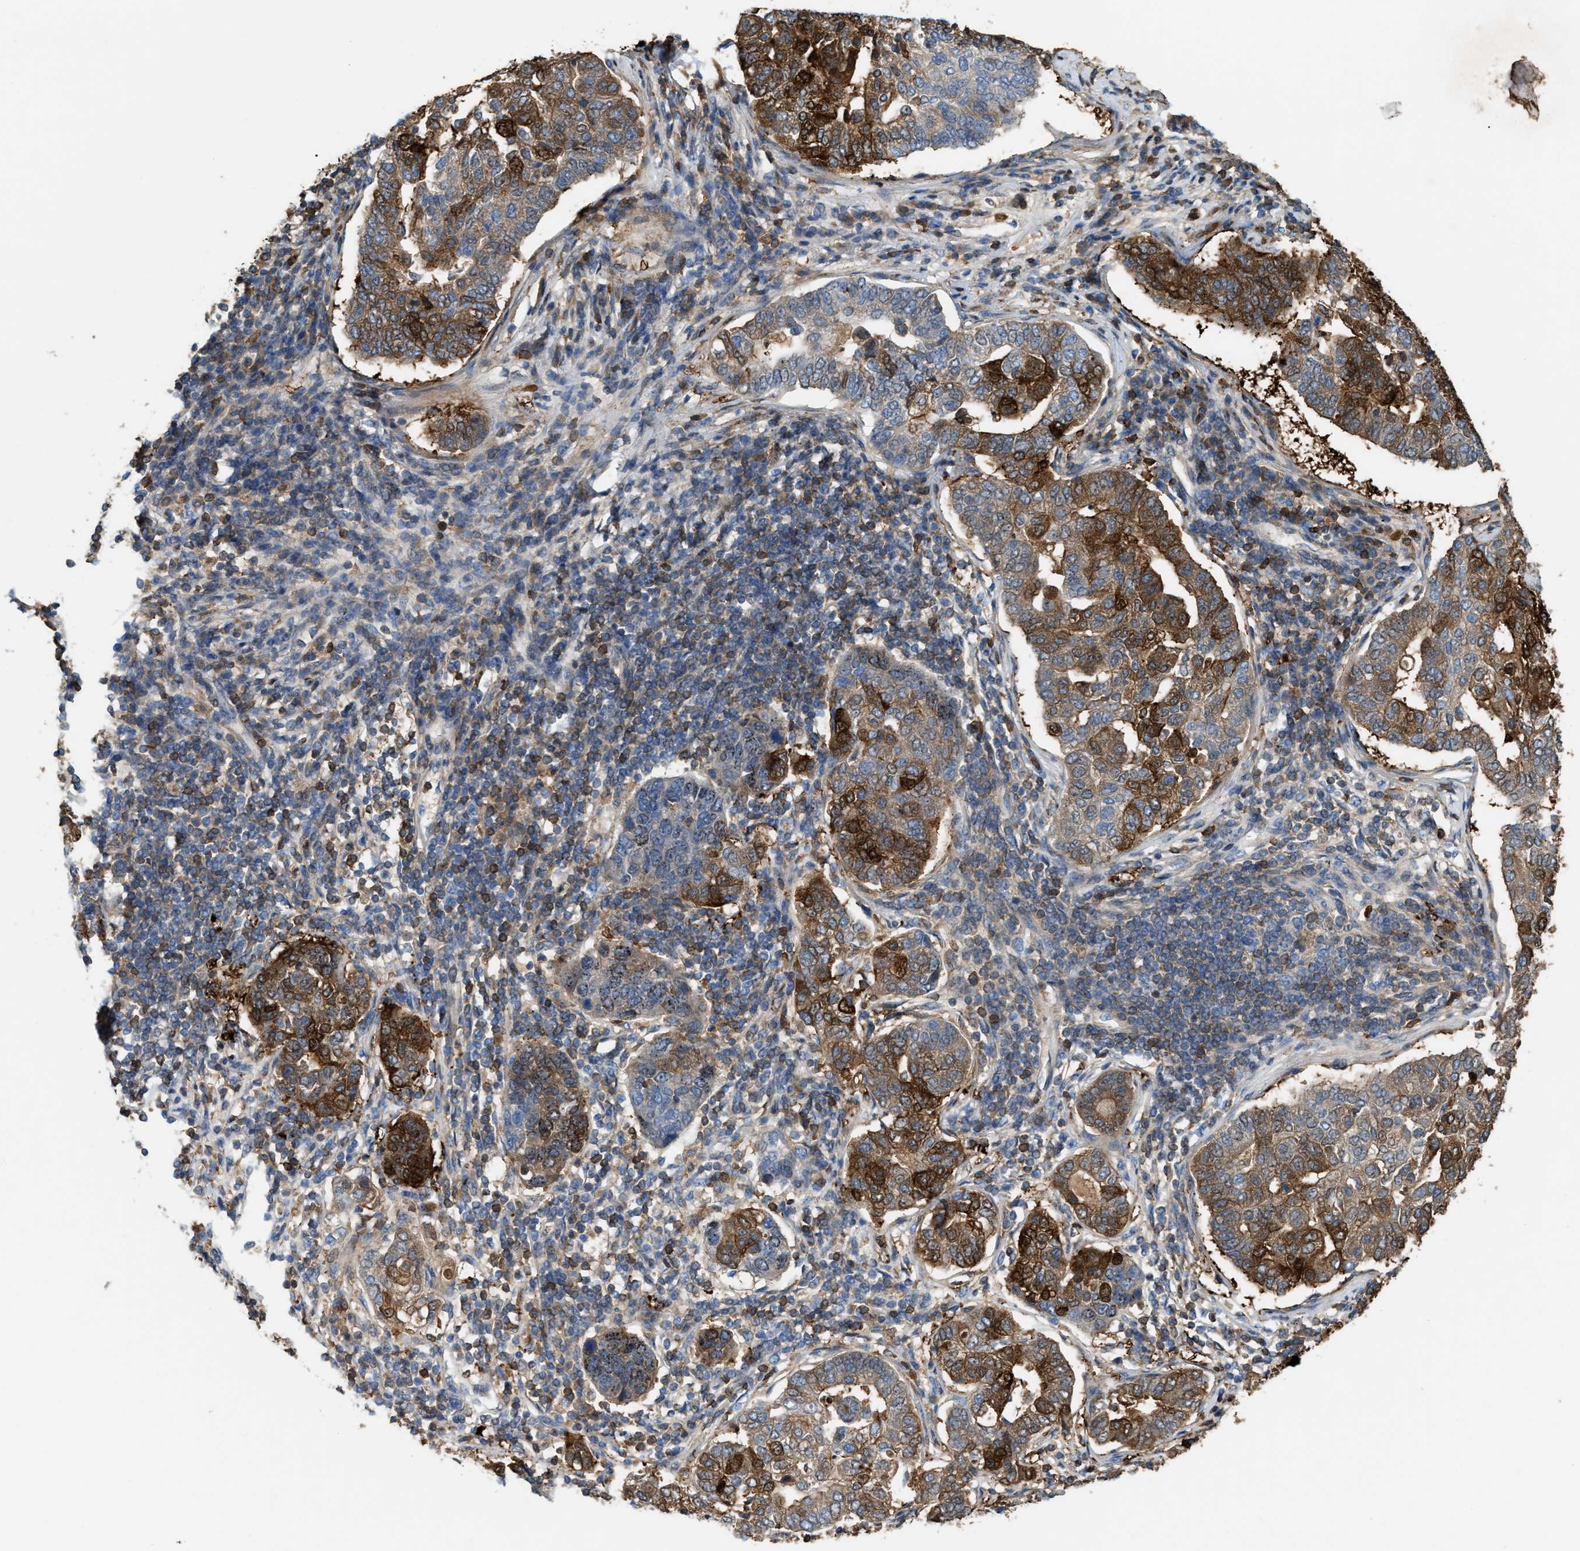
{"staining": {"intensity": "moderate", "quantity": "25%-75%", "location": "cytoplasmic/membranous"}, "tissue": "pancreatic cancer", "cell_type": "Tumor cells", "image_type": "cancer", "snomed": [{"axis": "morphology", "description": "Adenocarcinoma, NOS"}, {"axis": "topography", "description": "Pancreas"}], "caption": "Human pancreatic adenocarcinoma stained for a protein (brown) displays moderate cytoplasmic/membranous positive staining in about 25%-75% of tumor cells.", "gene": "SERPINB5", "patient": {"sex": "female", "age": 61}}